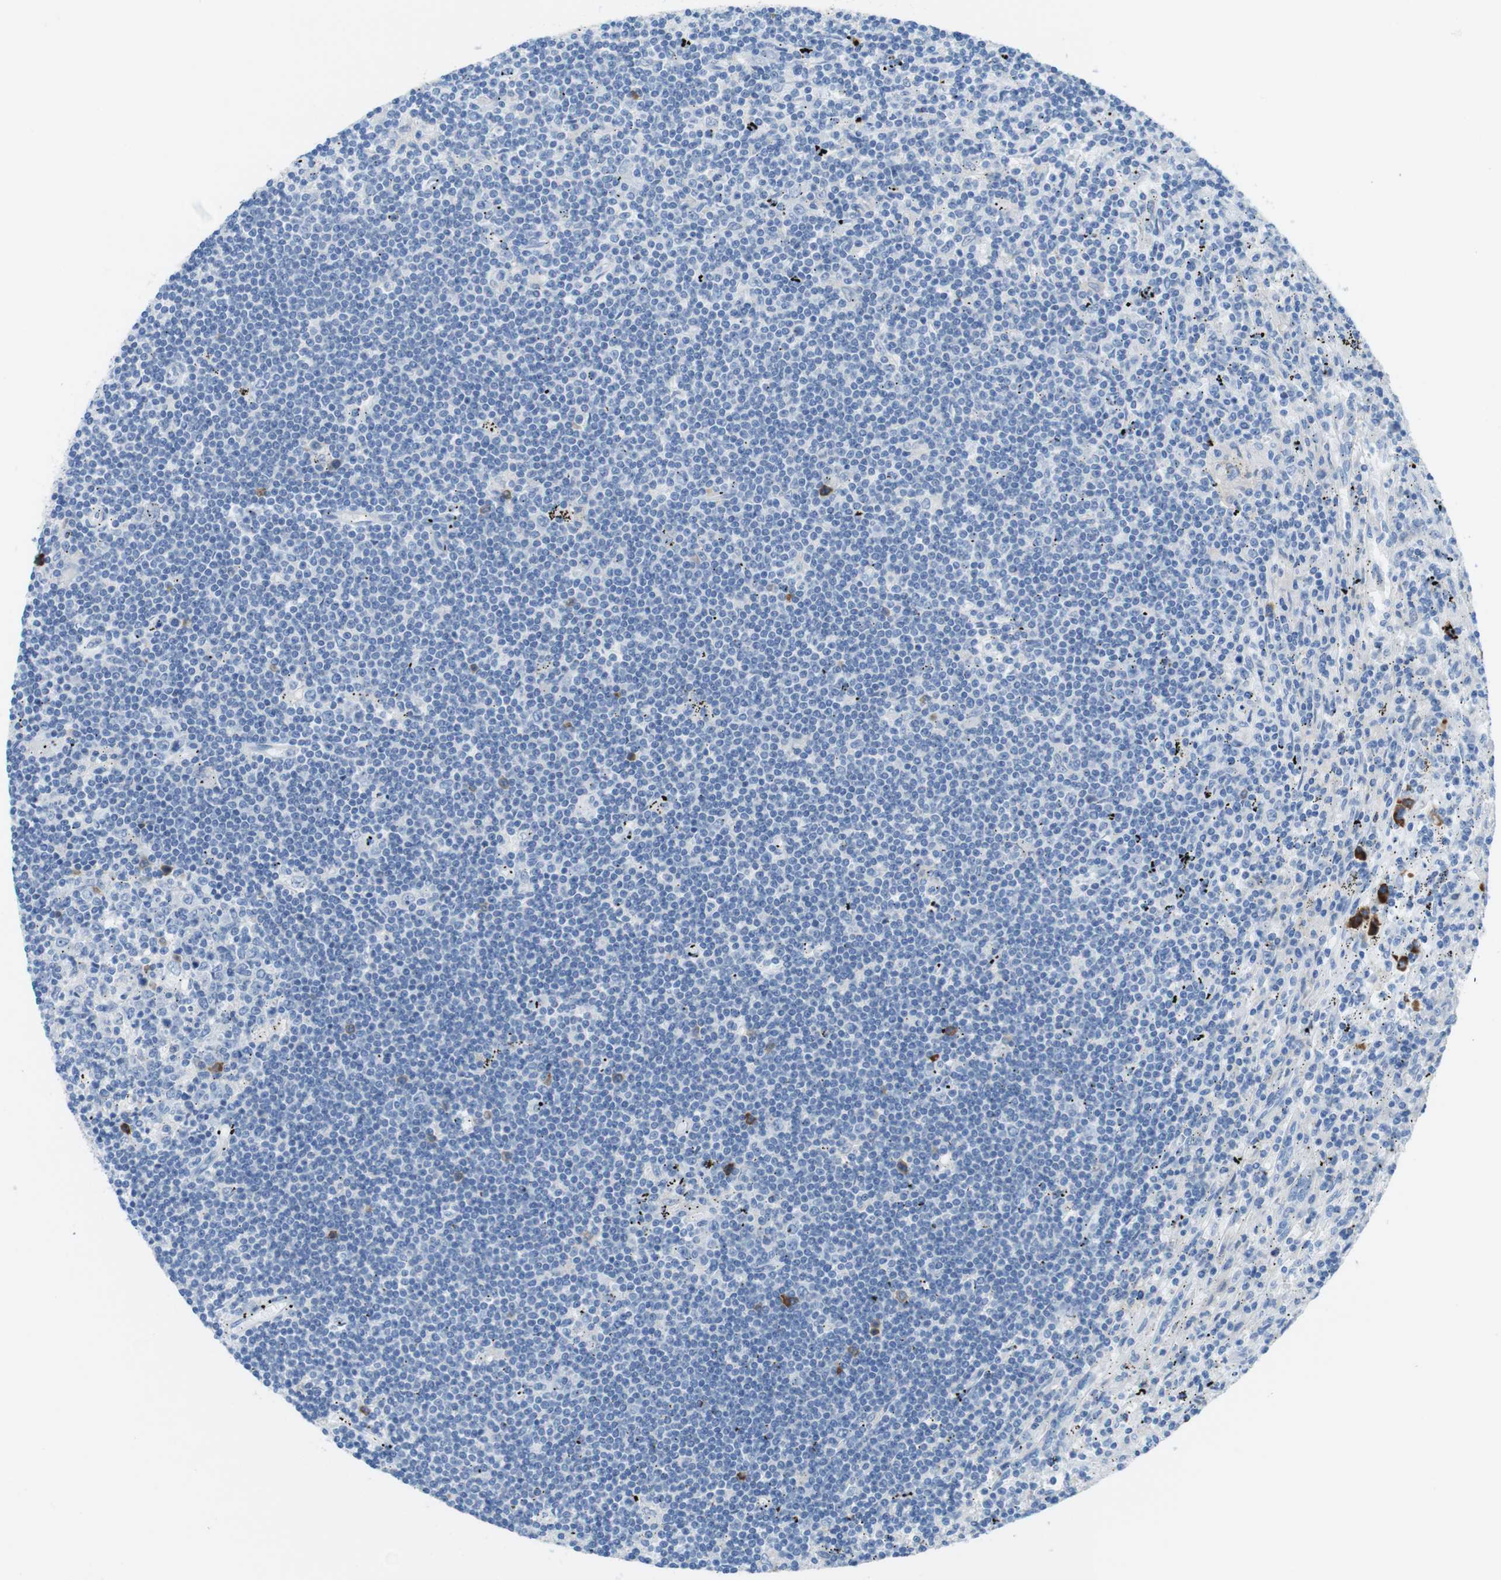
{"staining": {"intensity": "negative", "quantity": "none", "location": "none"}, "tissue": "lymphoma", "cell_type": "Tumor cells", "image_type": "cancer", "snomed": [{"axis": "morphology", "description": "Malignant lymphoma, non-Hodgkin's type, Low grade"}, {"axis": "topography", "description": "Spleen"}], "caption": "This is an immunohistochemistry (IHC) image of human low-grade malignant lymphoma, non-Hodgkin's type. There is no expression in tumor cells.", "gene": "CLMN", "patient": {"sex": "male", "age": 76}}